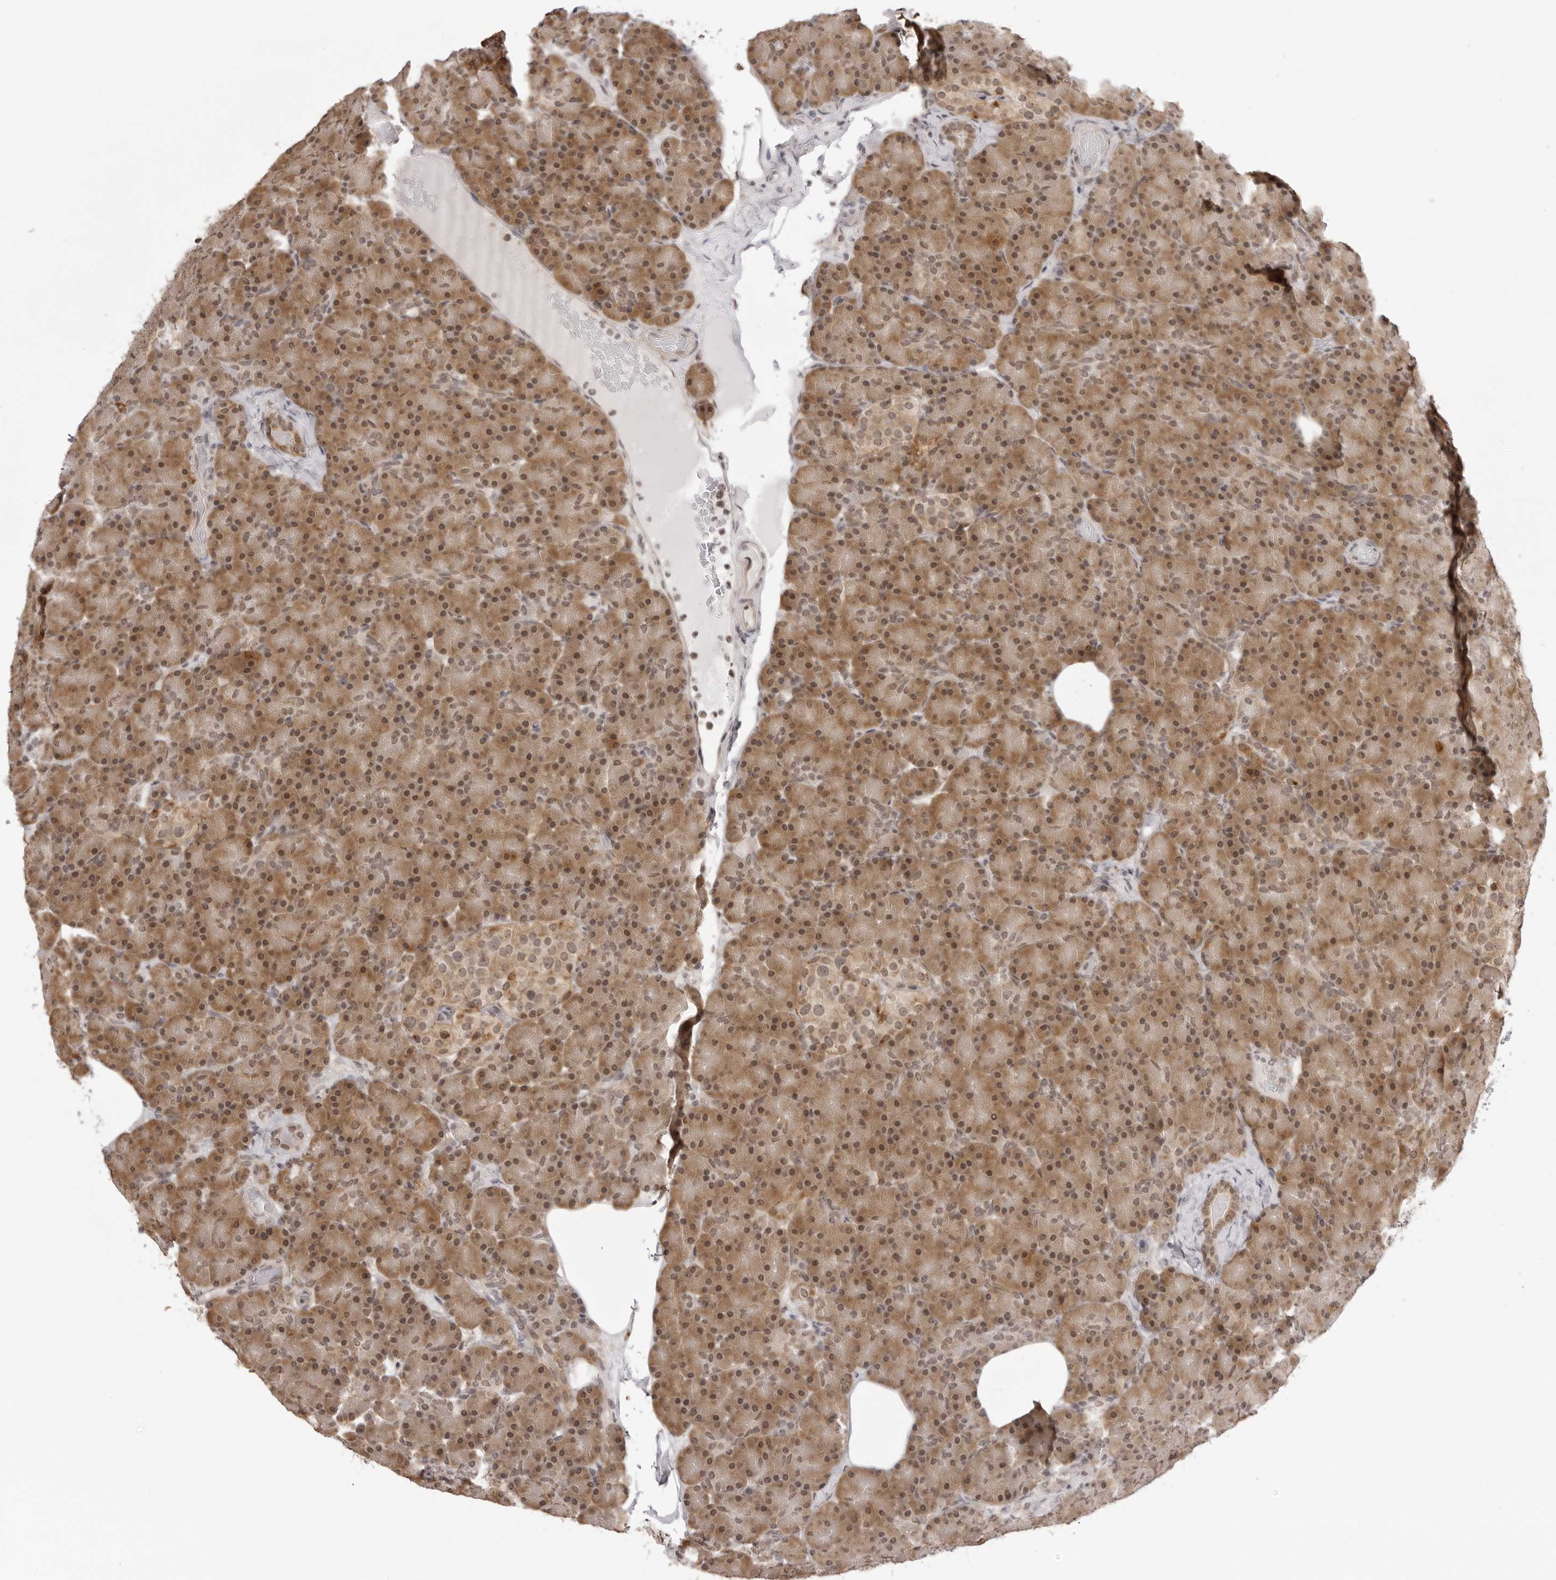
{"staining": {"intensity": "moderate", "quantity": ">75%", "location": "cytoplasmic/membranous,nuclear"}, "tissue": "pancreas", "cell_type": "Exocrine glandular cells", "image_type": "normal", "snomed": [{"axis": "morphology", "description": "Normal tissue, NOS"}, {"axis": "topography", "description": "Pancreas"}], "caption": "IHC of unremarkable pancreas shows medium levels of moderate cytoplasmic/membranous,nuclear expression in about >75% of exocrine glandular cells.", "gene": "ZC3H11A", "patient": {"sex": "female", "age": 43}}